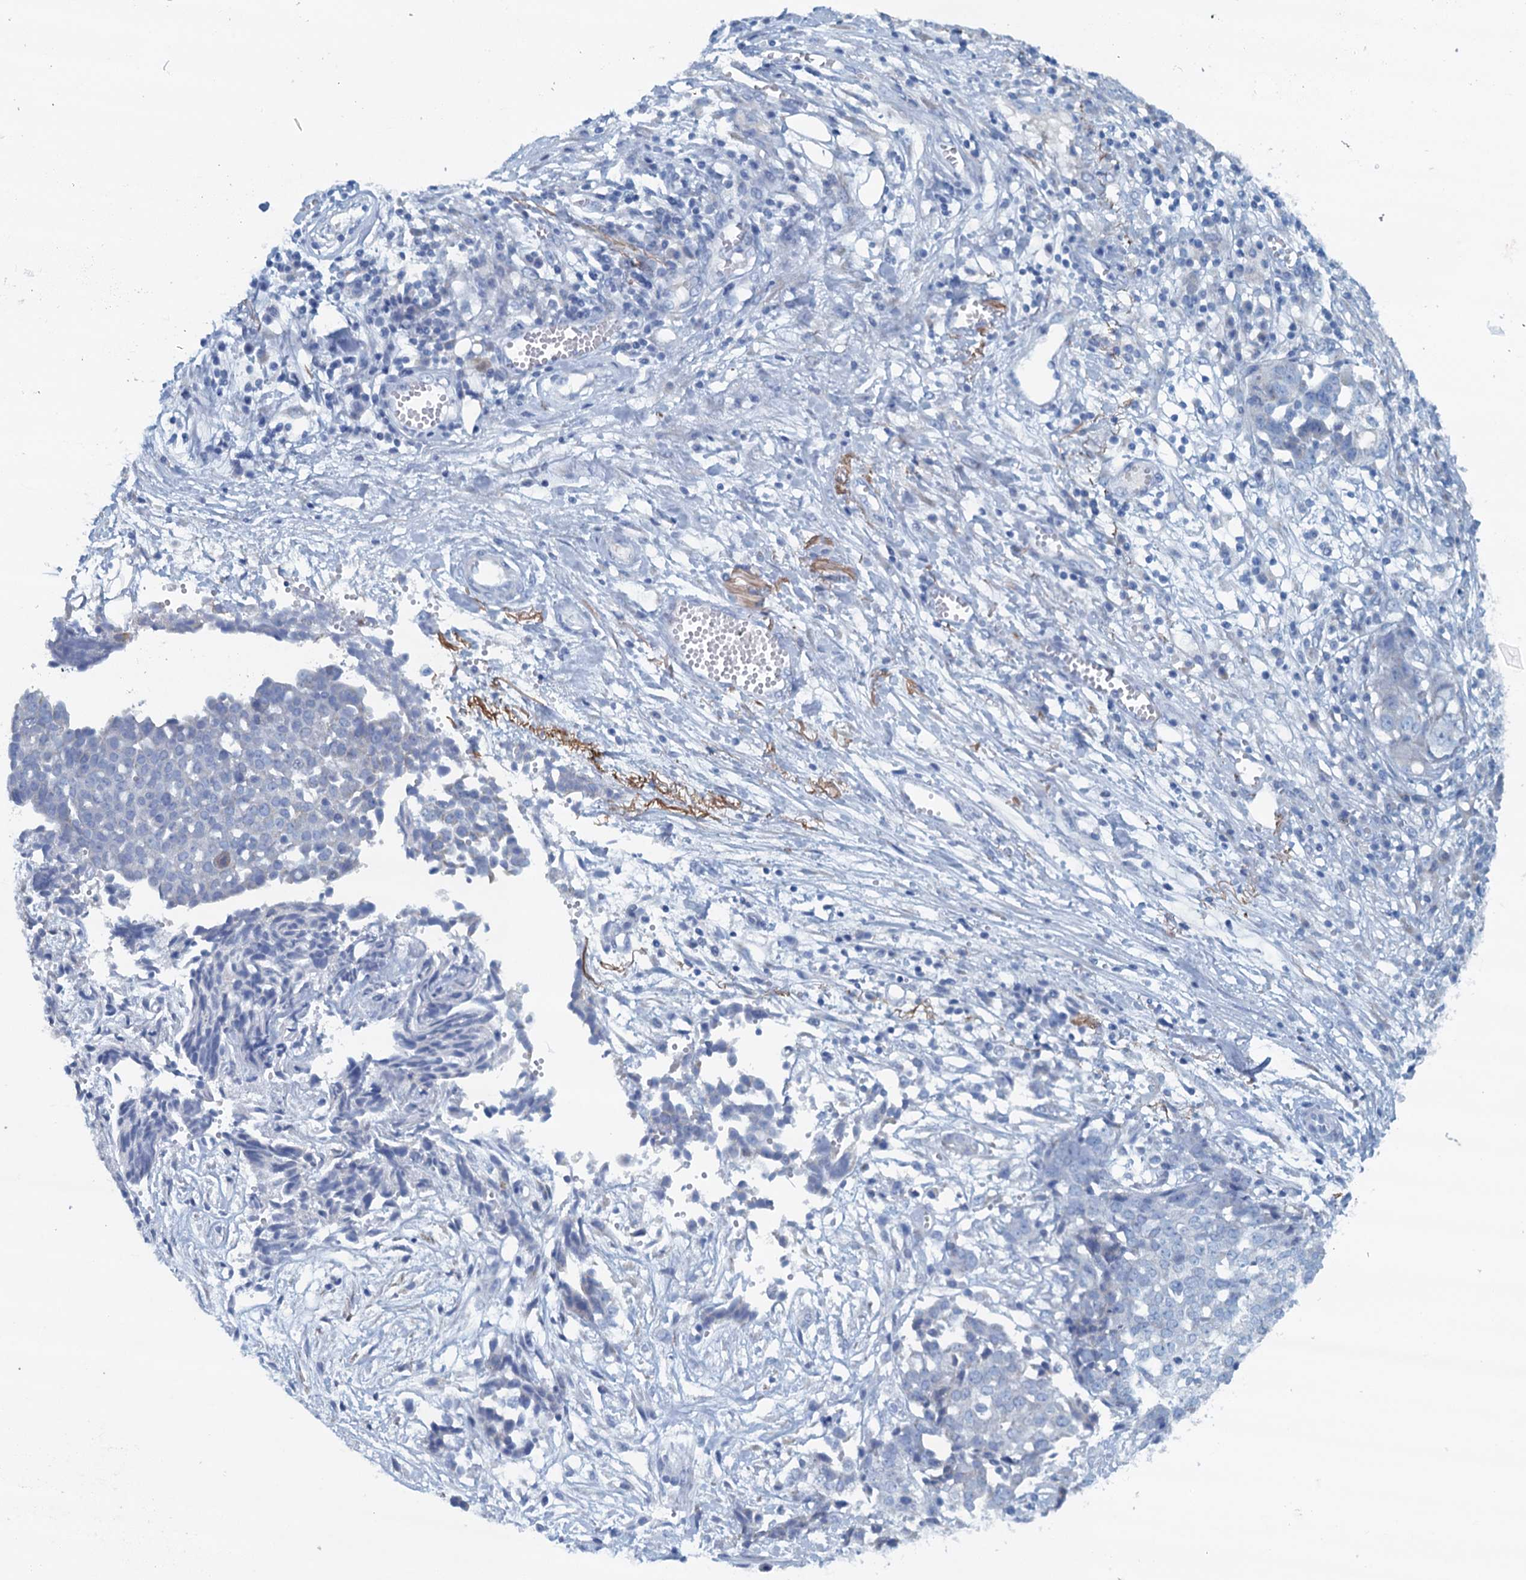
{"staining": {"intensity": "negative", "quantity": "none", "location": "none"}, "tissue": "ovarian cancer", "cell_type": "Tumor cells", "image_type": "cancer", "snomed": [{"axis": "morphology", "description": "Cystadenocarcinoma, serous, NOS"}, {"axis": "topography", "description": "Soft tissue"}, {"axis": "topography", "description": "Ovary"}], "caption": "DAB immunohistochemical staining of ovarian serous cystadenocarcinoma displays no significant expression in tumor cells.", "gene": "C10orf88", "patient": {"sex": "female", "age": 57}}